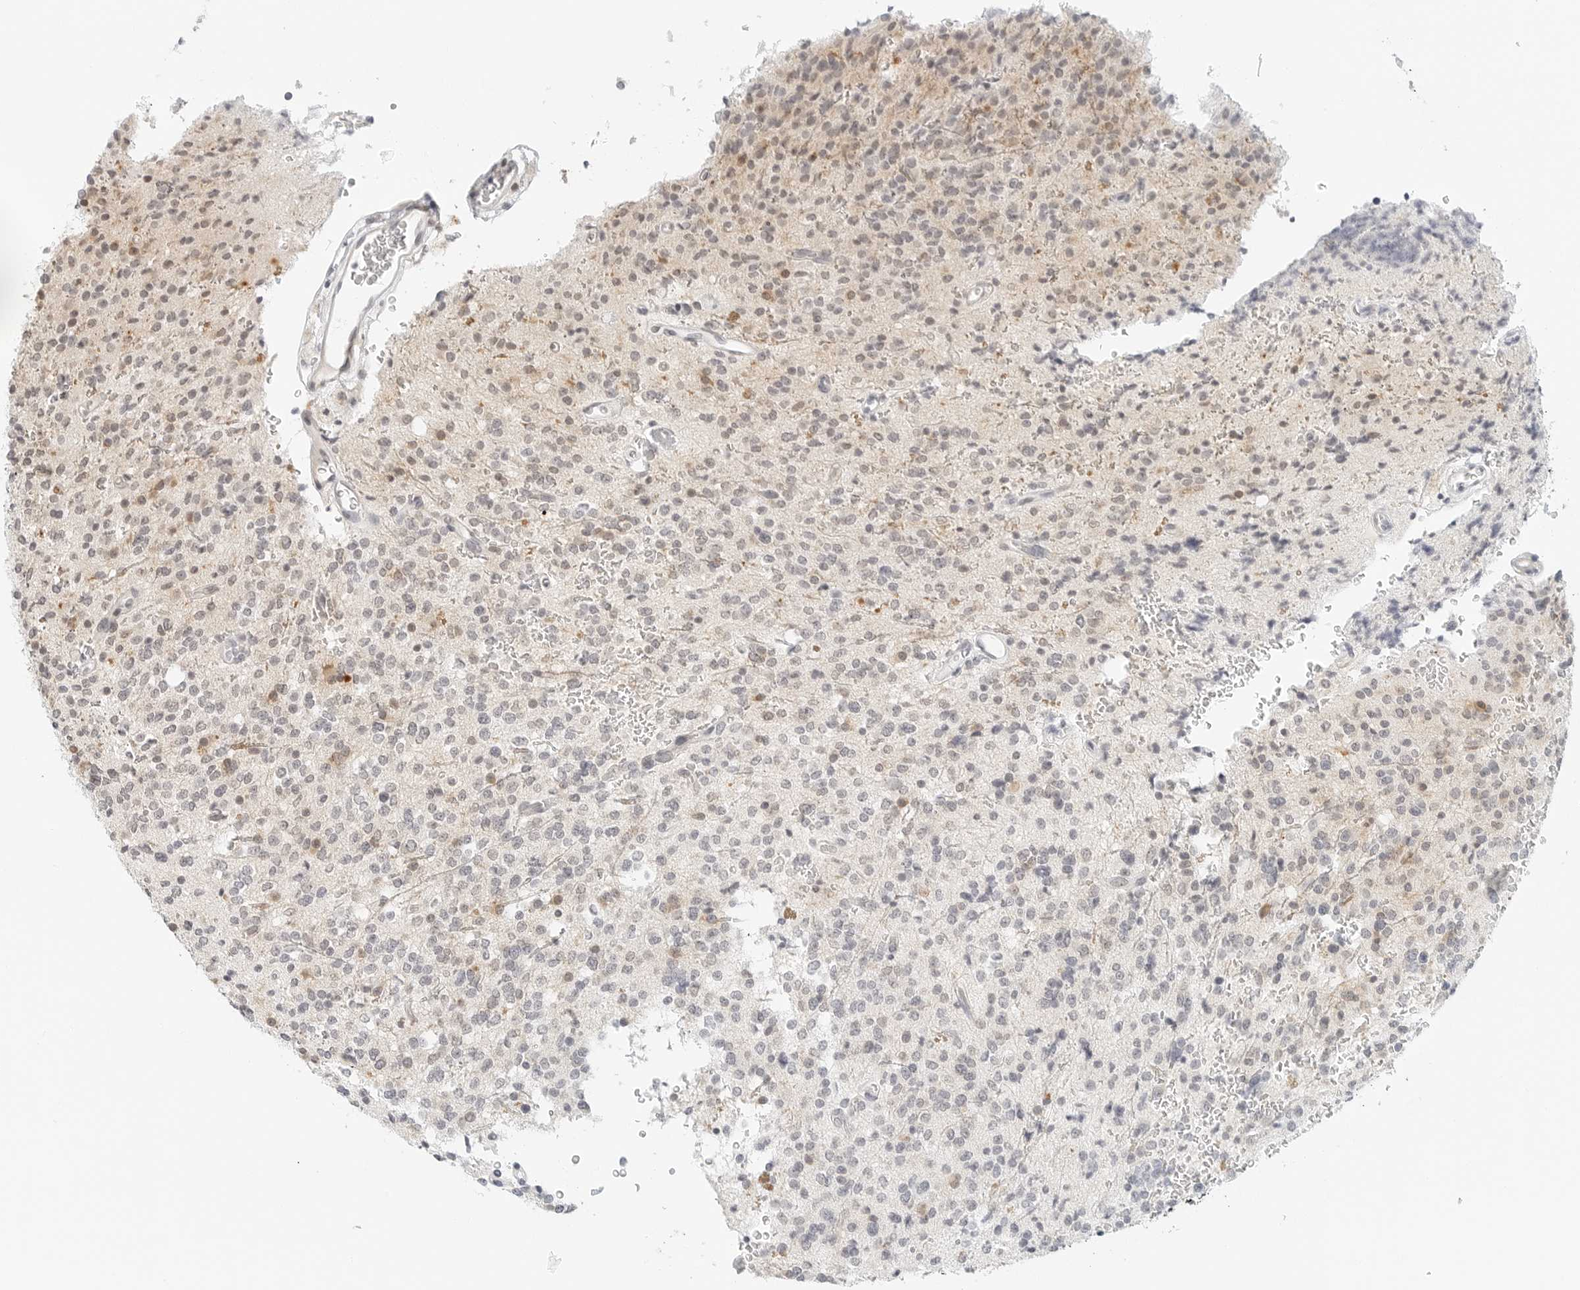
{"staining": {"intensity": "negative", "quantity": "none", "location": "none"}, "tissue": "glioma", "cell_type": "Tumor cells", "image_type": "cancer", "snomed": [{"axis": "morphology", "description": "Glioma, malignant, High grade"}, {"axis": "topography", "description": "Brain"}], "caption": "Micrograph shows no protein expression in tumor cells of glioma tissue.", "gene": "PARP10", "patient": {"sex": "male", "age": 34}}